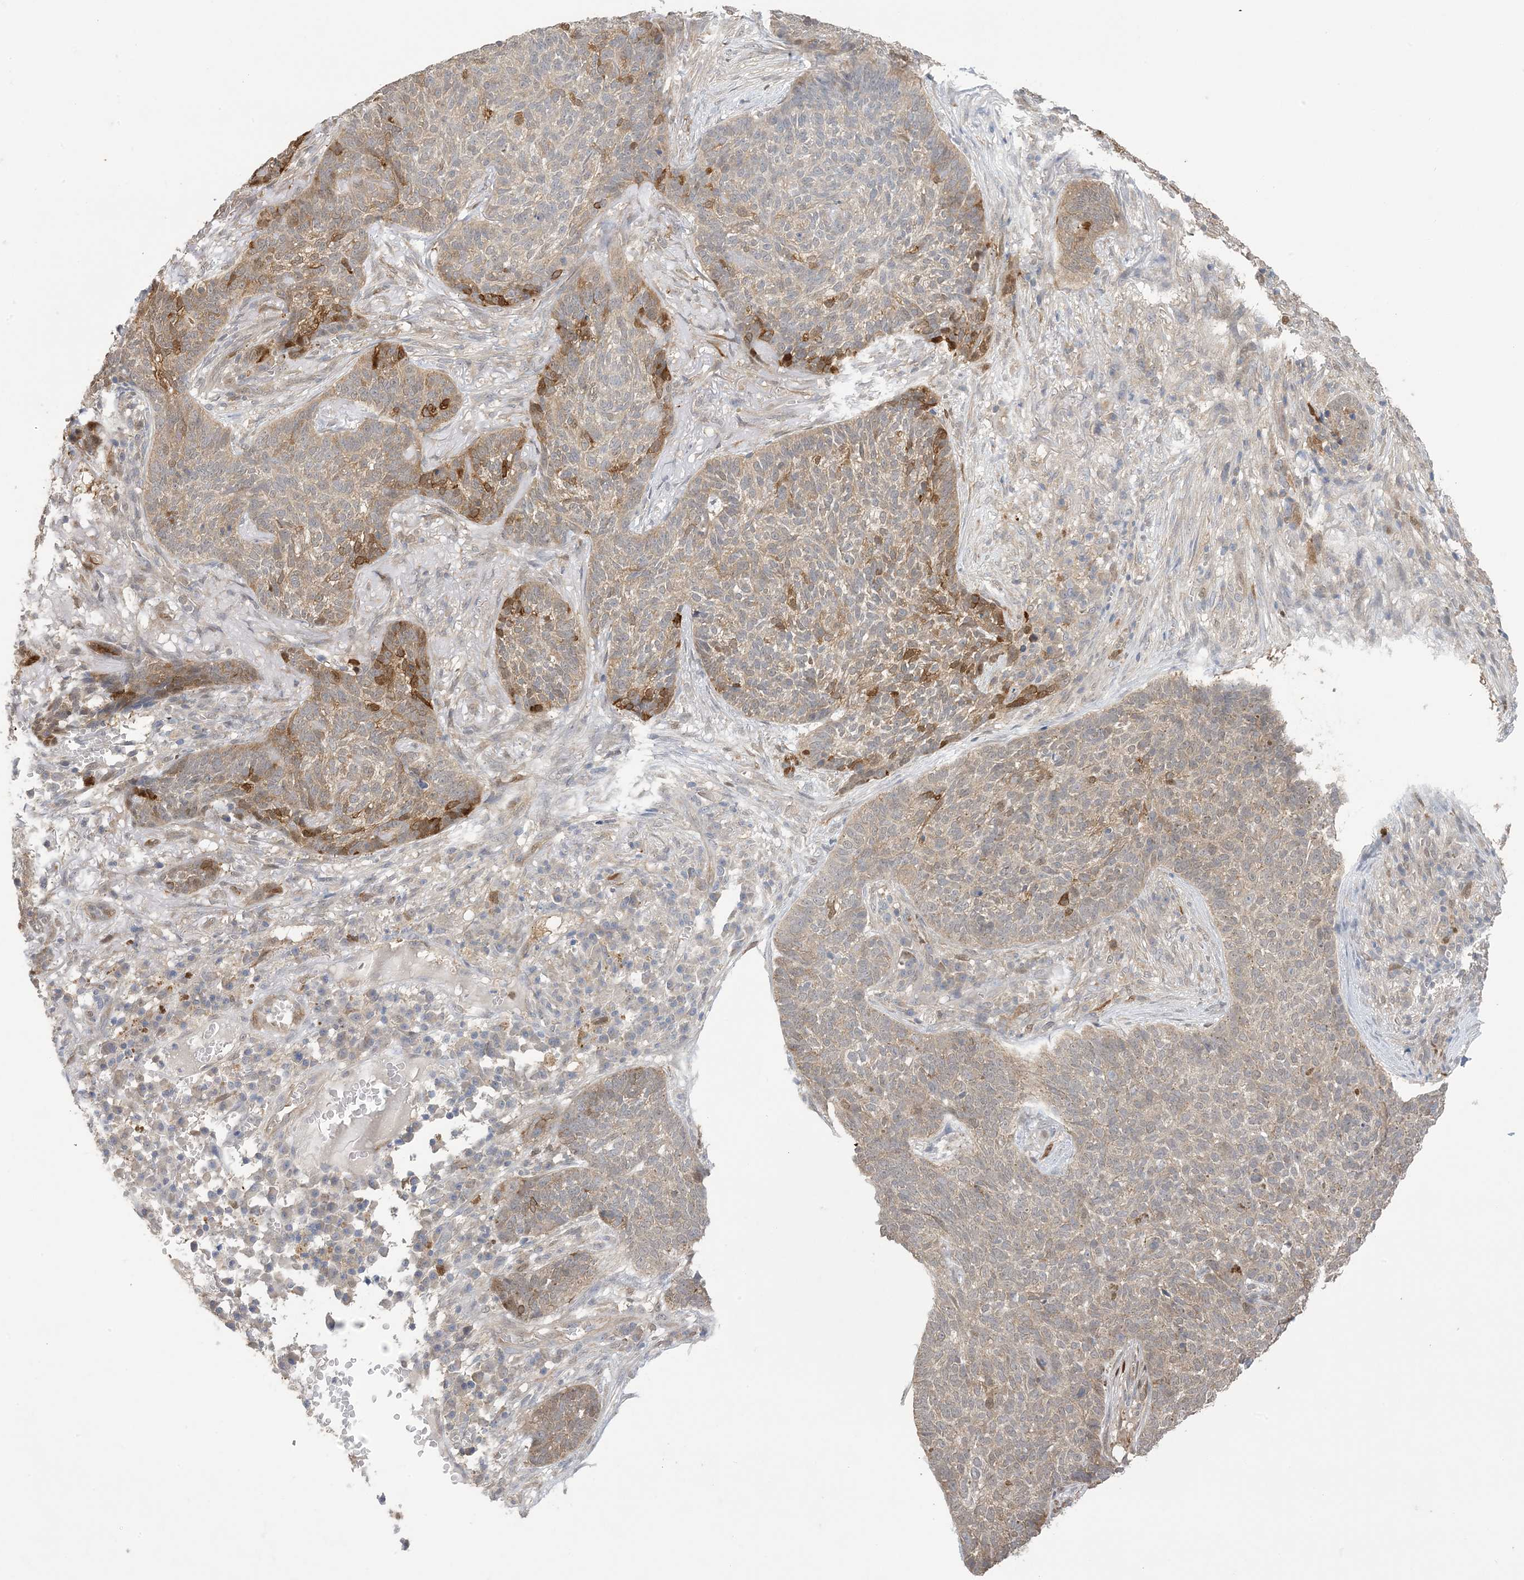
{"staining": {"intensity": "moderate", "quantity": "<25%", "location": "cytoplasmic/membranous"}, "tissue": "skin cancer", "cell_type": "Tumor cells", "image_type": "cancer", "snomed": [{"axis": "morphology", "description": "Basal cell carcinoma"}, {"axis": "topography", "description": "Skin"}], "caption": "Immunohistochemical staining of skin cancer (basal cell carcinoma) displays moderate cytoplasmic/membranous protein staining in approximately <25% of tumor cells.", "gene": "HMGCS1", "patient": {"sex": "male", "age": 85}}